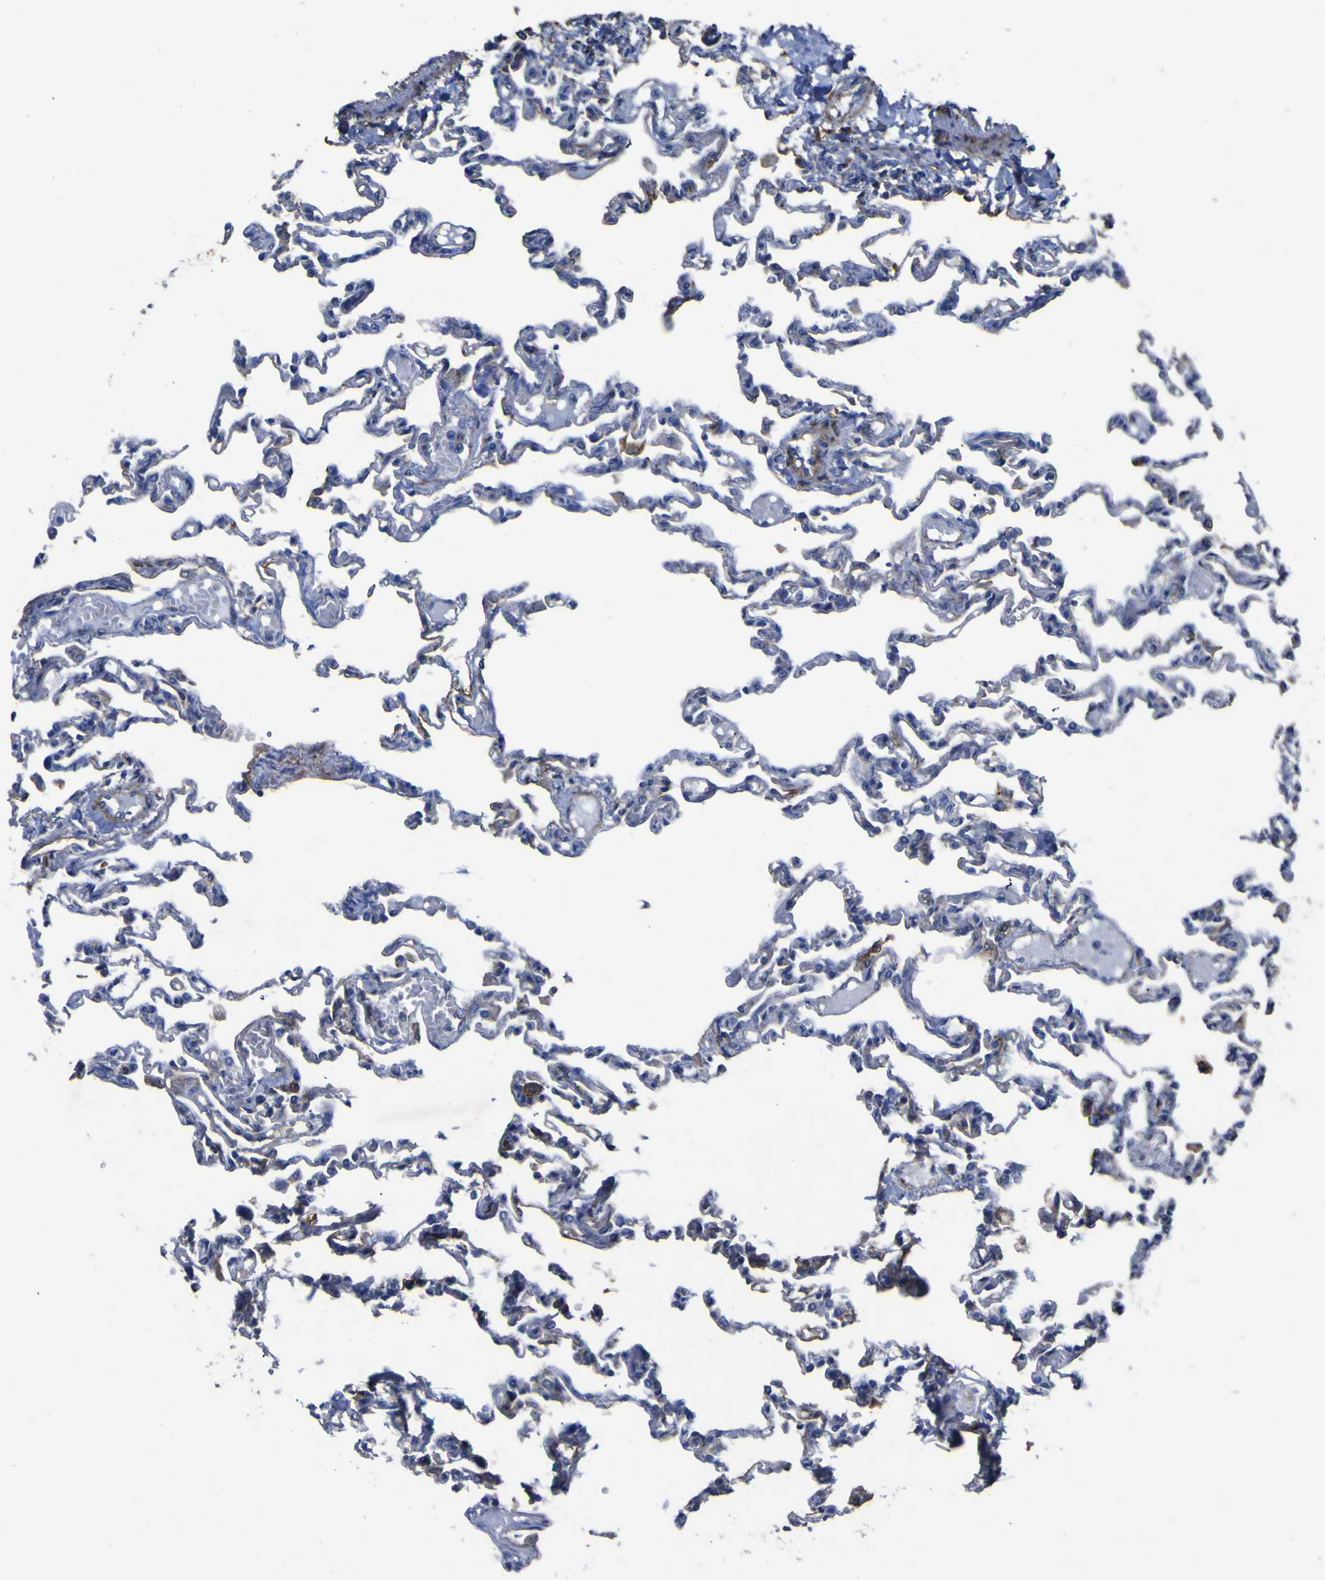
{"staining": {"intensity": "weak", "quantity": "<25%", "location": "cytoplasmic/membranous"}, "tissue": "lung", "cell_type": "Alveolar cells", "image_type": "normal", "snomed": [{"axis": "morphology", "description": "Normal tissue, NOS"}, {"axis": "topography", "description": "Lung"}], "caption": "Protein analysis of benign lung shows no significant staining in alveolar cells. Nuclei are stained in blue.", "gene": "AGO4", "patient": {"sex": "male", "age": 21}}